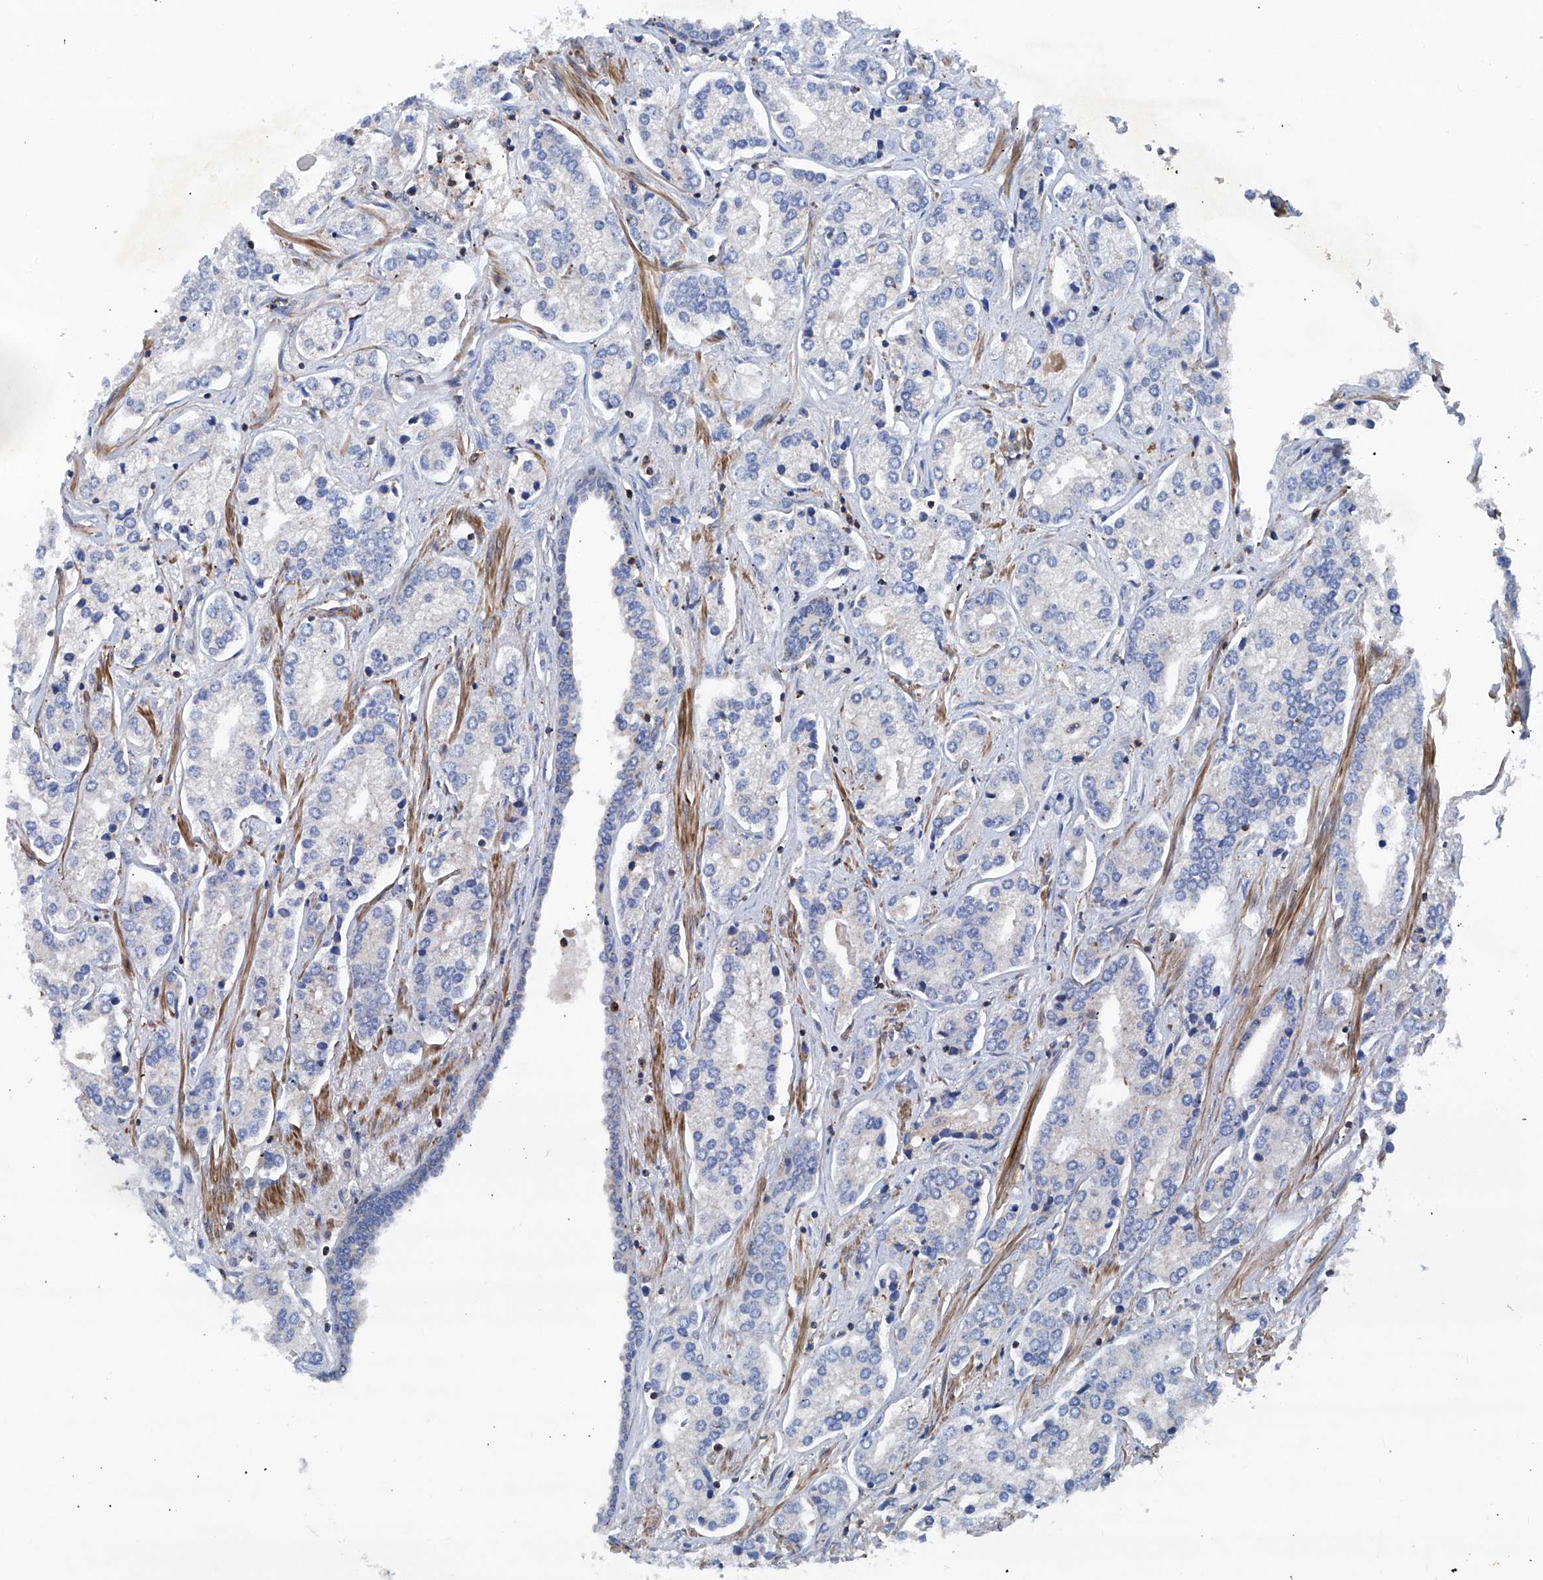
{"staining": {"intensity": "negative", "quantity": "none", "location": "none"}, "tissue": "prostate cancer", "cell_type": "Tumor cells", "image_type": "cancer", "snomed": [{"axis": "morphology", "description": "Adenocarcinoma, High grade"}, {"axis": "topography", "description": "Prostate"}], "caption": "A histopathology image of human adenocarcinoma (high-grade) (prostate) is negative for staining in tumor cells.", "gene": "NT5C3A", "patient": {"sex": "male", "age": 66}}